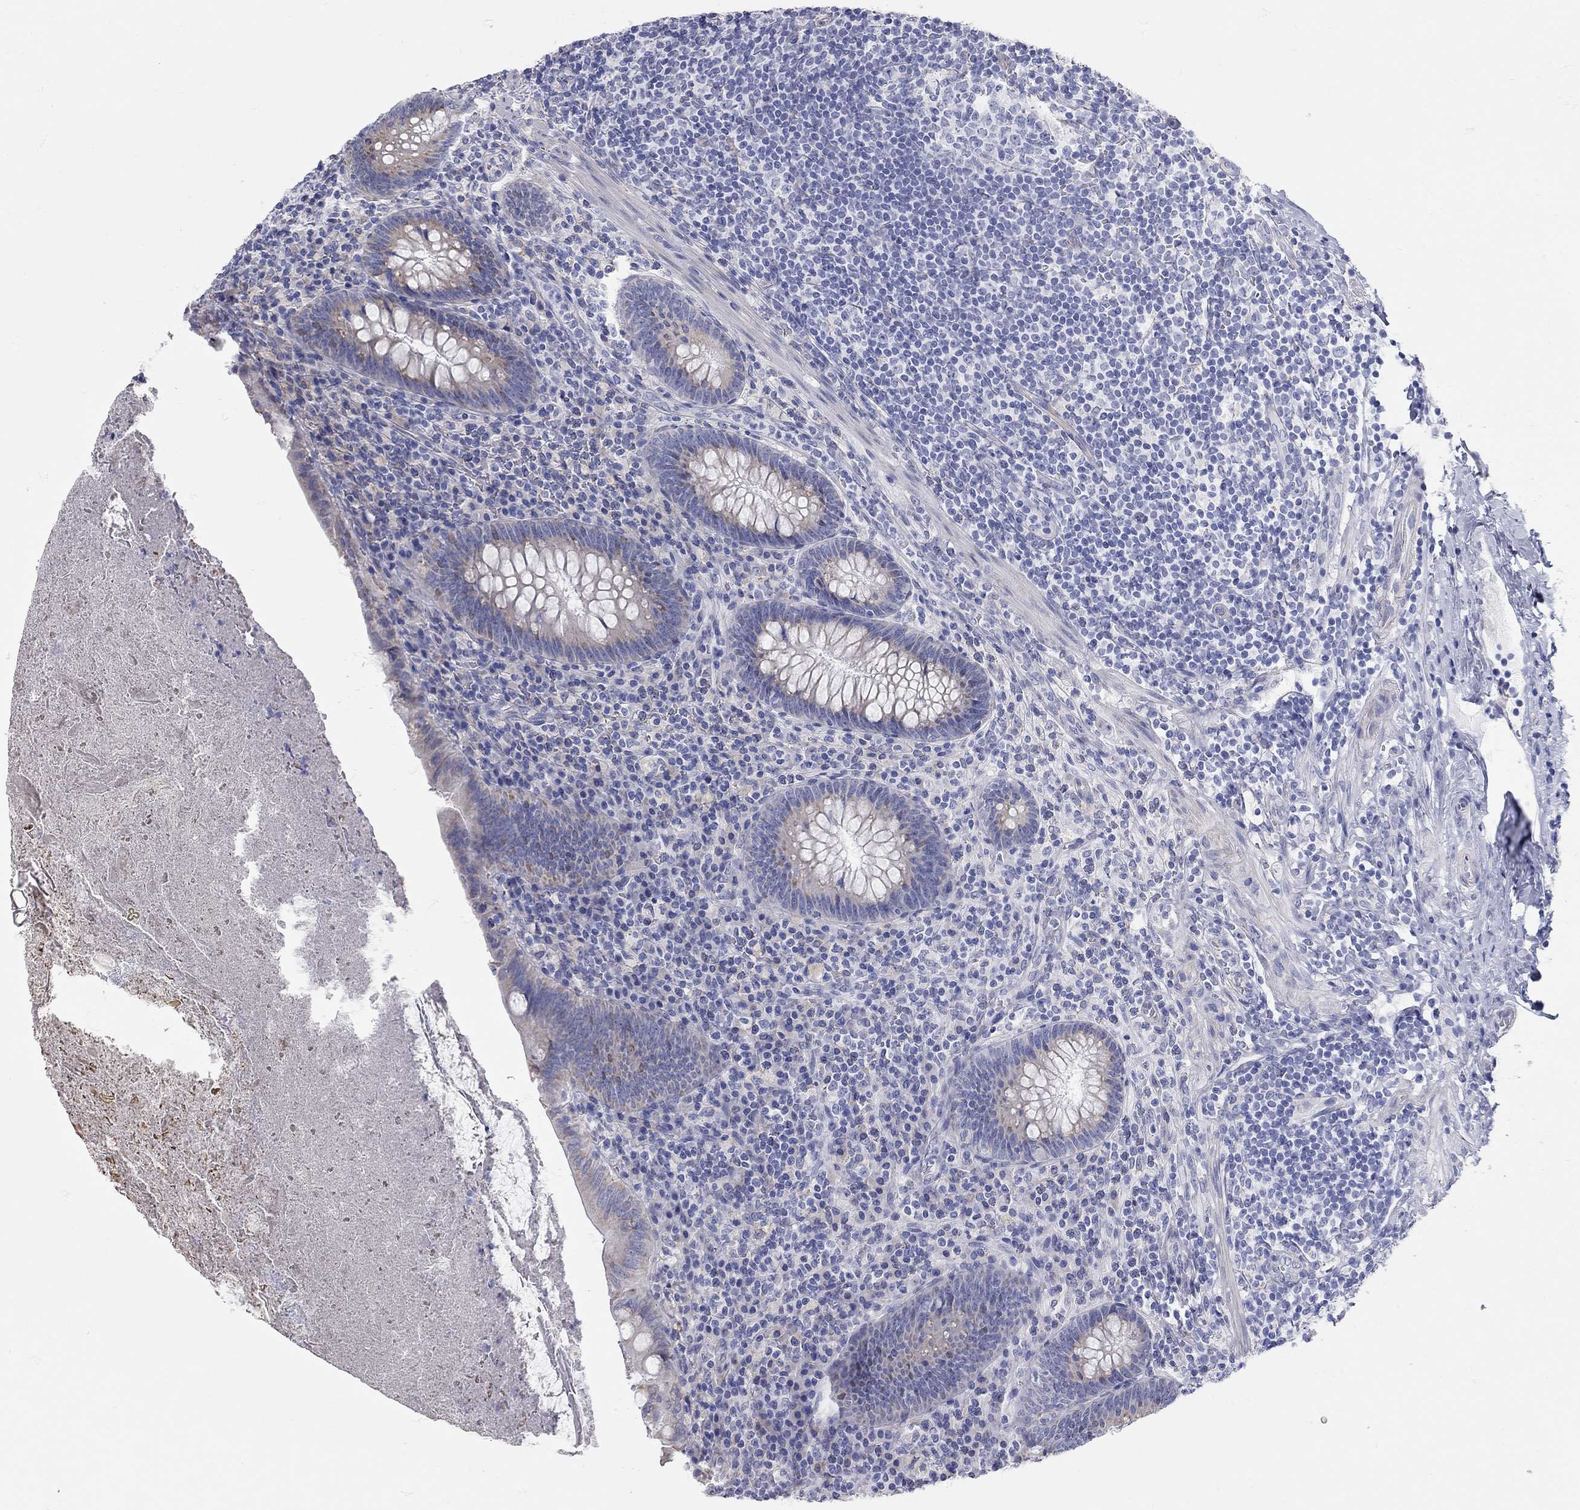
{"staining": {"intensity": "negative", "quantity": "none", "location": "none"}, "tissue": "appendix", "cell_type": "Glandular cells", "image_type": "normal", "snomed": [{"axis": "morphology", "description": "Normal tissue, NOS"}, {"axis": "topography", "description": "Appendix"}], "caption": "IHC image of unremarkable appendix stained for a protein (brown), which displays no staining in glandular cells. Brightfield microscopy of immunohistochemistry (IHC) stained with DAB (3,3'-diaminobenzidine) (brown) and hematoxylin (blue), captured at high magnification.", "gene": "XAGE2", "patient": {"sex": "male", "age": 47}}